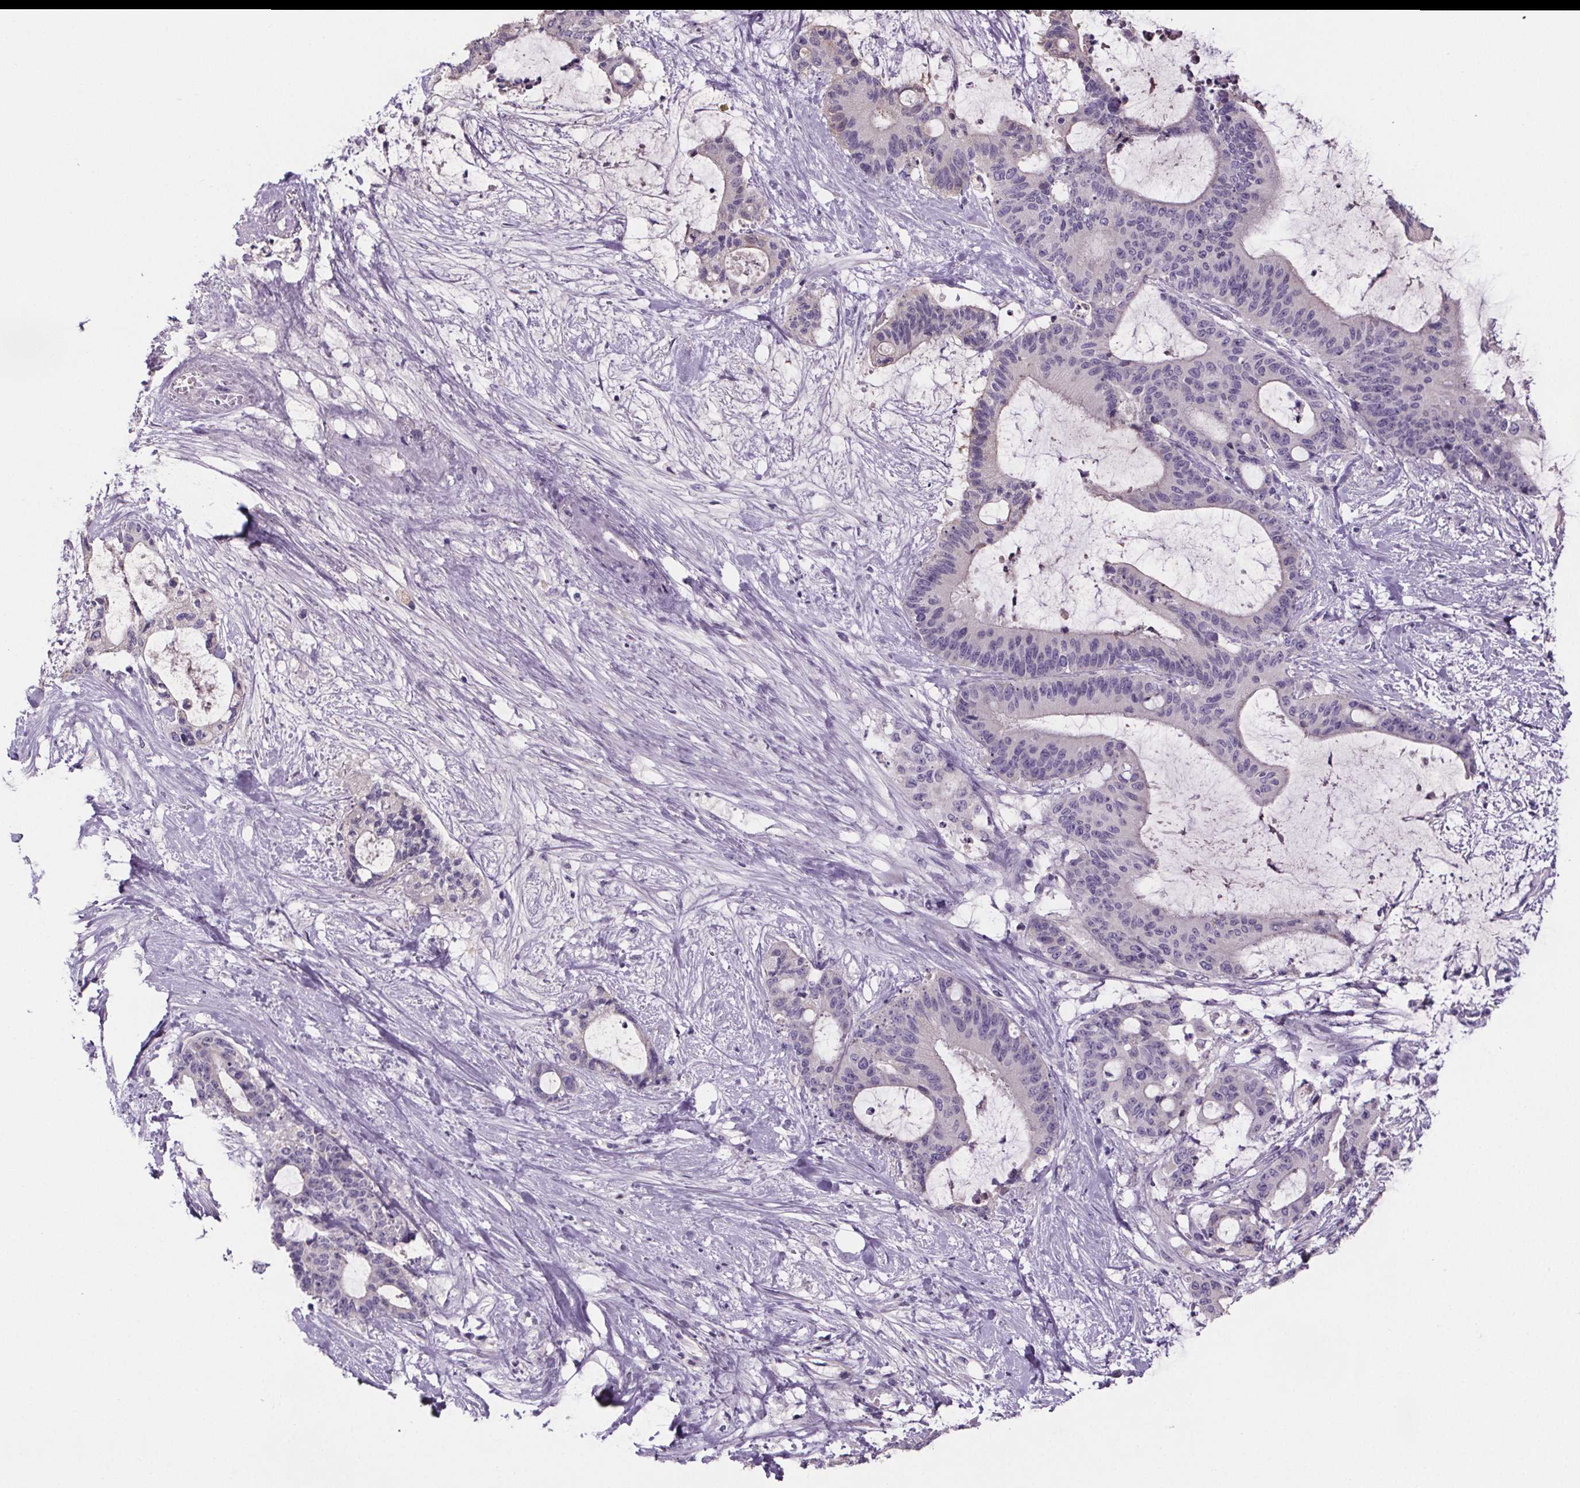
{"staining": {"intensity": "negative", "quantity": "none", "location": "none"}, "tissue": "liver cancer", "cell_type": "Tumor cells", "image_type": "cancer", "snomed": [{"axis": "morphology", "description": "Cholangiocarcinoma"}, {"axis": "topography", "description": "Liver"}], "caption": "Liver cancer was stained to show a protein in brown. There is no significant staining in tumor cells. (DAB IHC, high magnification).", "gene": "CUBN", "patient": {"sex": "female", "age": 73}}